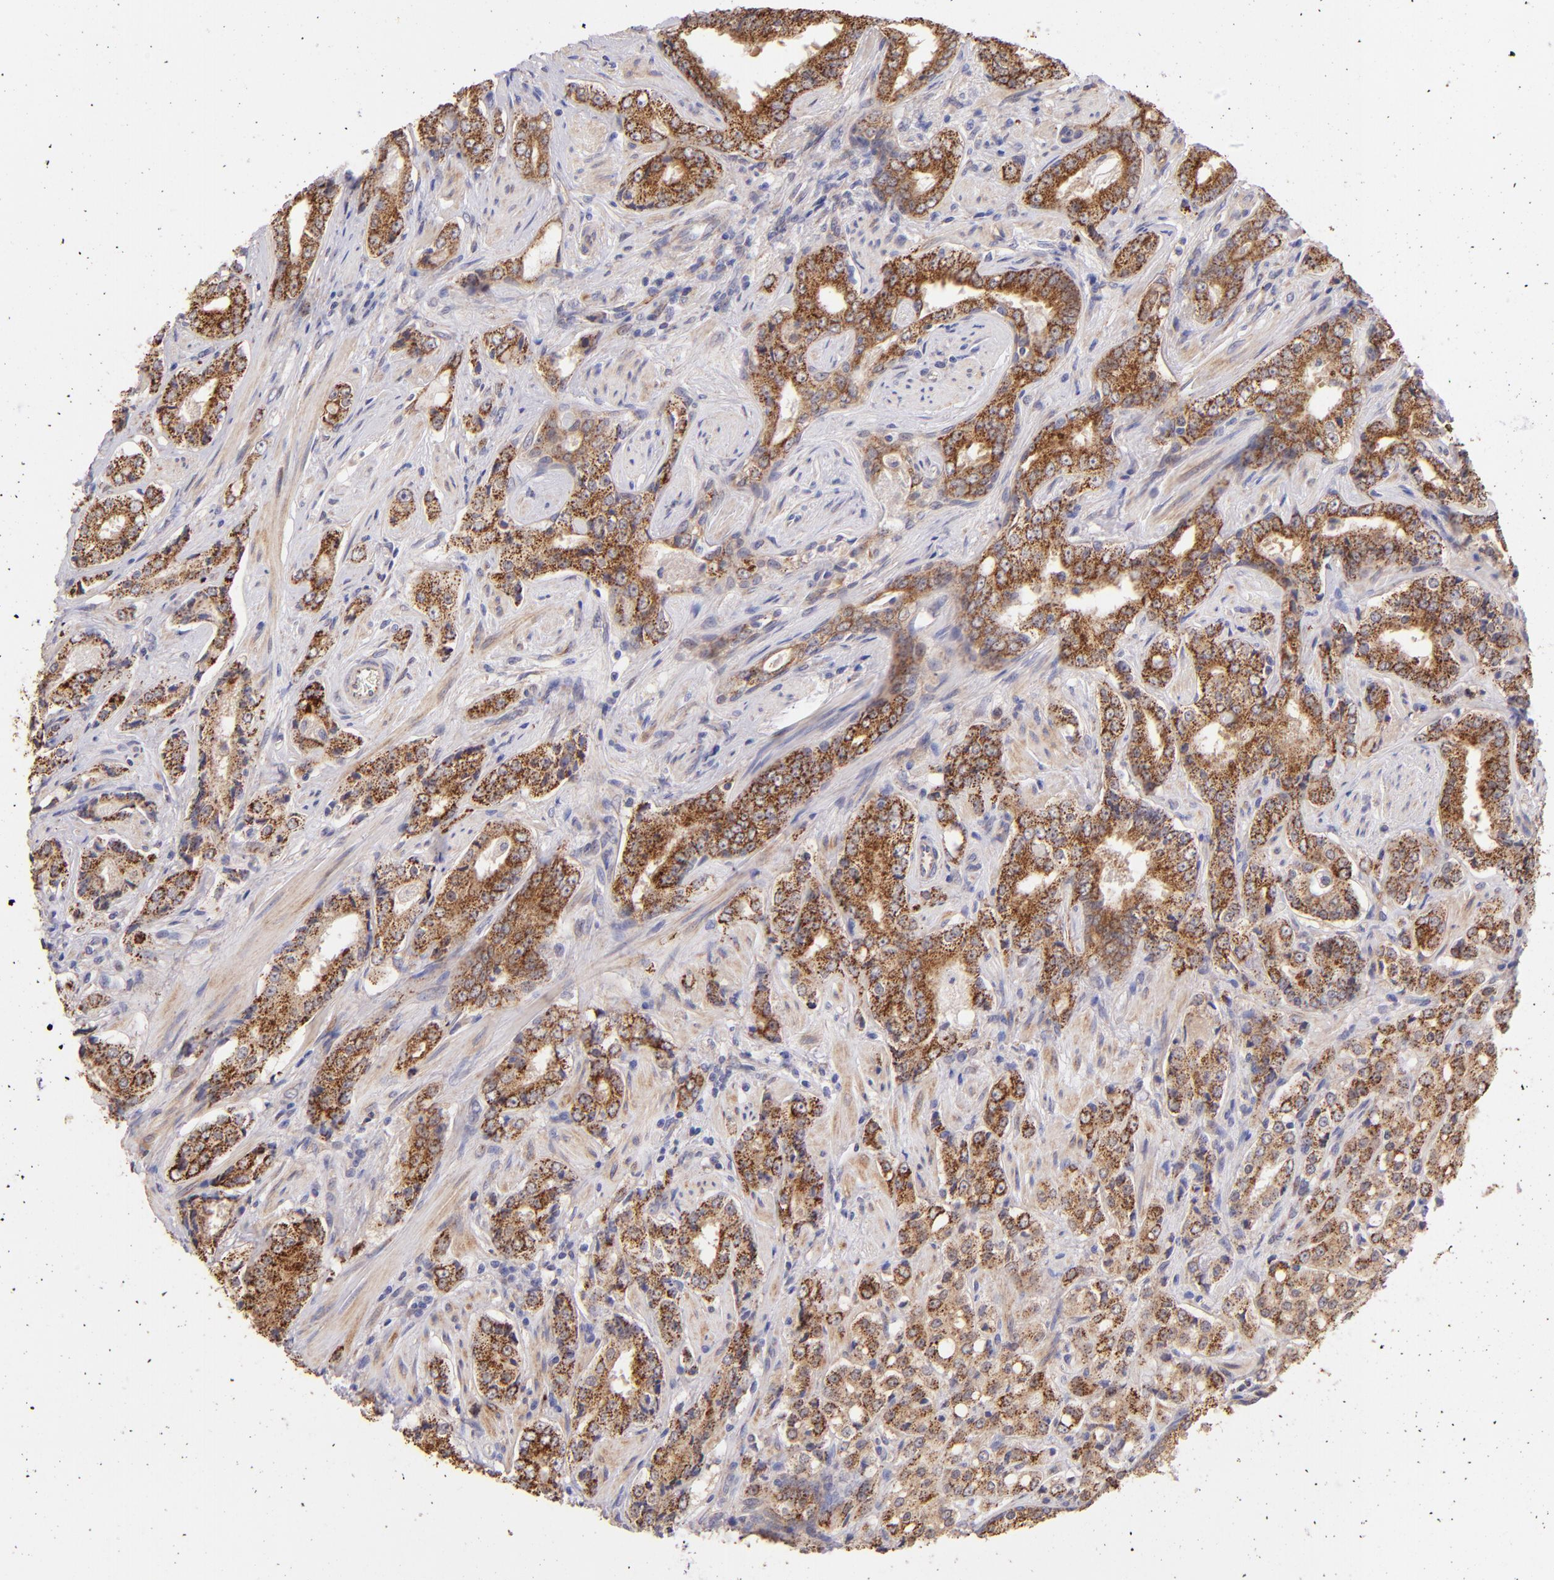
{"staining": {"intensity": "moderate", "quantity": ">75%", "location": "cytoplasmic/membranous"}, "tissue": "prostate cancer", "cell_type": "Tumor cells", "image_type": "cancer", "snomed": [{"axis": "morphology", "description": "Adenocarcinoma, Medium grade"}, {"axis": "topography", "description": "Prostate"}], "caption": "DAB (3,3'-diaminobenzidine) immunohistochemical staining of prostate cancer (medium-grade adenocarcinoma) displays moderate cytoplasmic/membranous protein positivity in about >75% of tumor cells. The protein is shown in brown color, while the nuclei are stained blue.", "gene": "SH2D4A", "patient": {"sex": "male", "age": 60}}